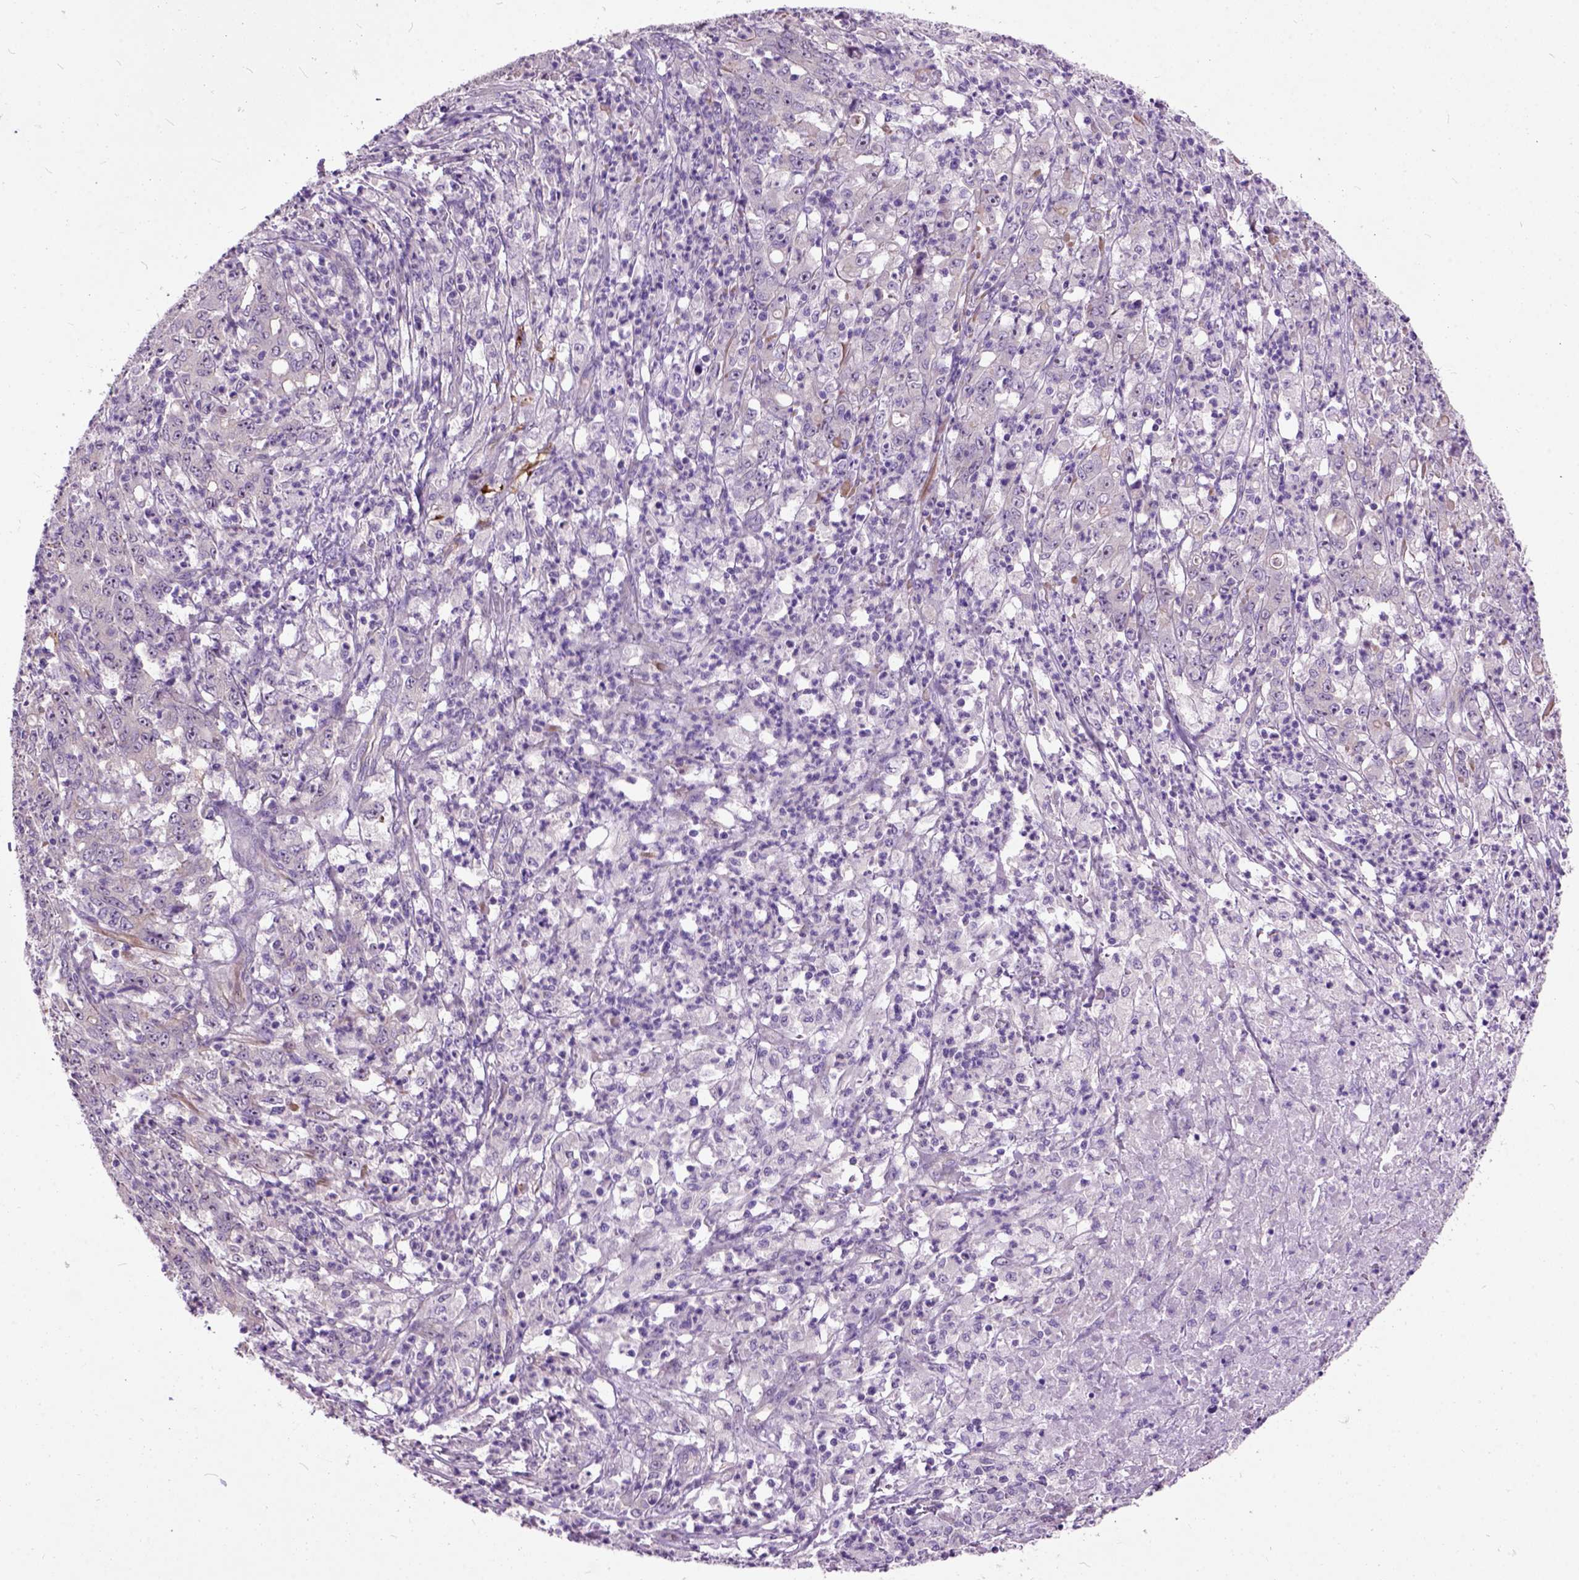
{"staining": {"intensity": "negative", "quantity": "none", "location": "none"}, "tissue": "stomach cancer", "cell_type": "Tumor cells", "image_type": "cancer", "snomed": [{"axis": "morphology", "description": "Adenocarcinoma, NOS"}, {"axis": "topography", "description": "Stomach, lower"}], "caption": "The photomicrograph demonstrates no significant positivity in tumor cells of stomach adenocarcinoma.", "gene": "MAPT", "patient": {"sex": "female", "age": 71}}